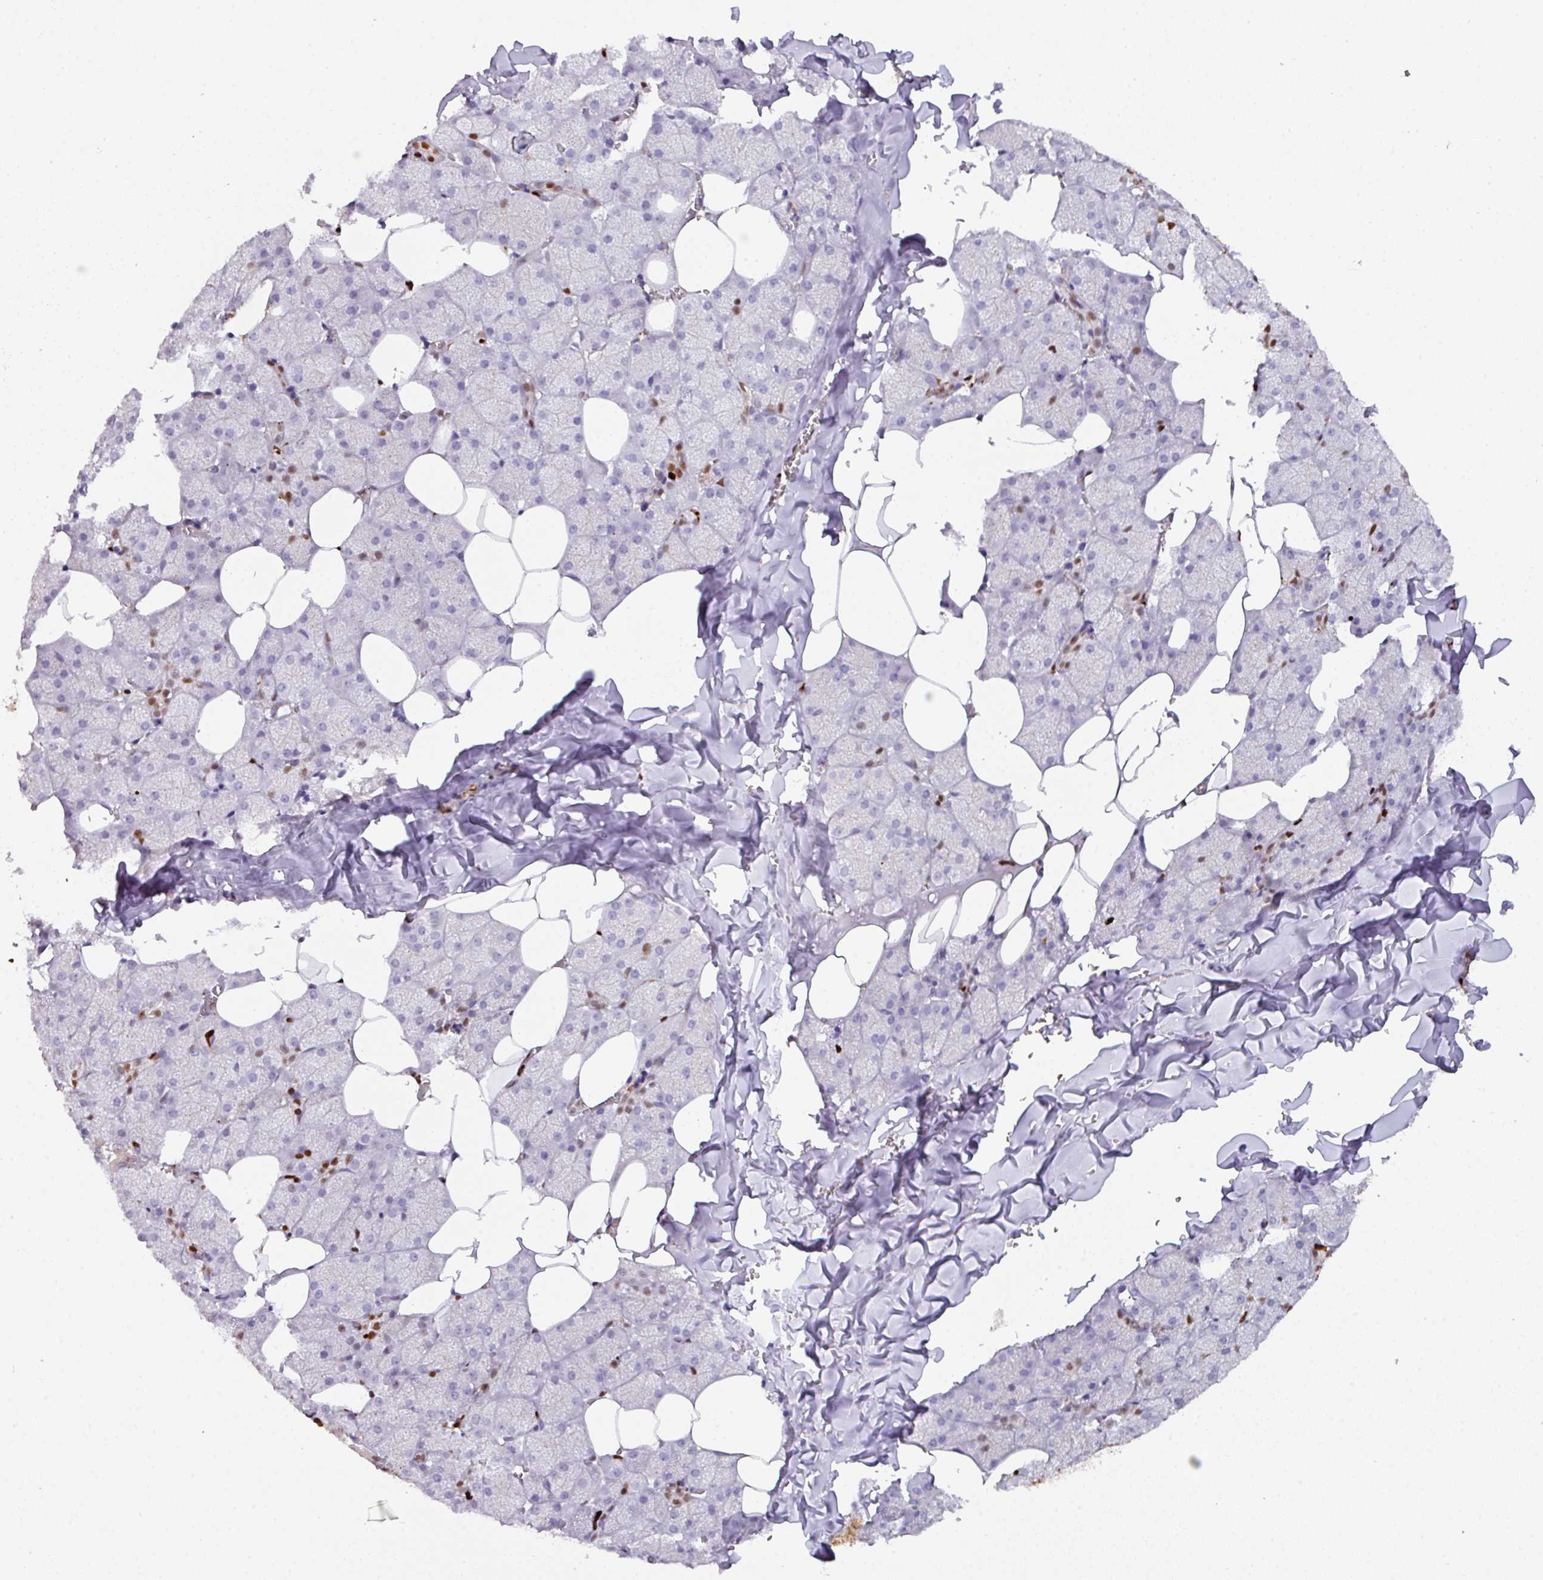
{"staining": {"intensity": "strong", "quantity": "25%-75%", "location": "nuclear"}, "tissue": "salivary gland", "cell_type": "Glandular cells", "image_type": "normal", "snomed": [{"axis": "morphology", "description": "Normal tissue, NOS"}, {"axis": "topography", "description": "Salivary gland"}, {"axis": "topography", "description": "Peripheral nerve tissue"}], "caption": "Strong nuclear staining for a protein is present in approximately 25%-75% of glandular cells of benign salivary gland using immunohistochemistry.", "gene": "SAMHD1", "patient": {"sex": "male", "age": 38}}